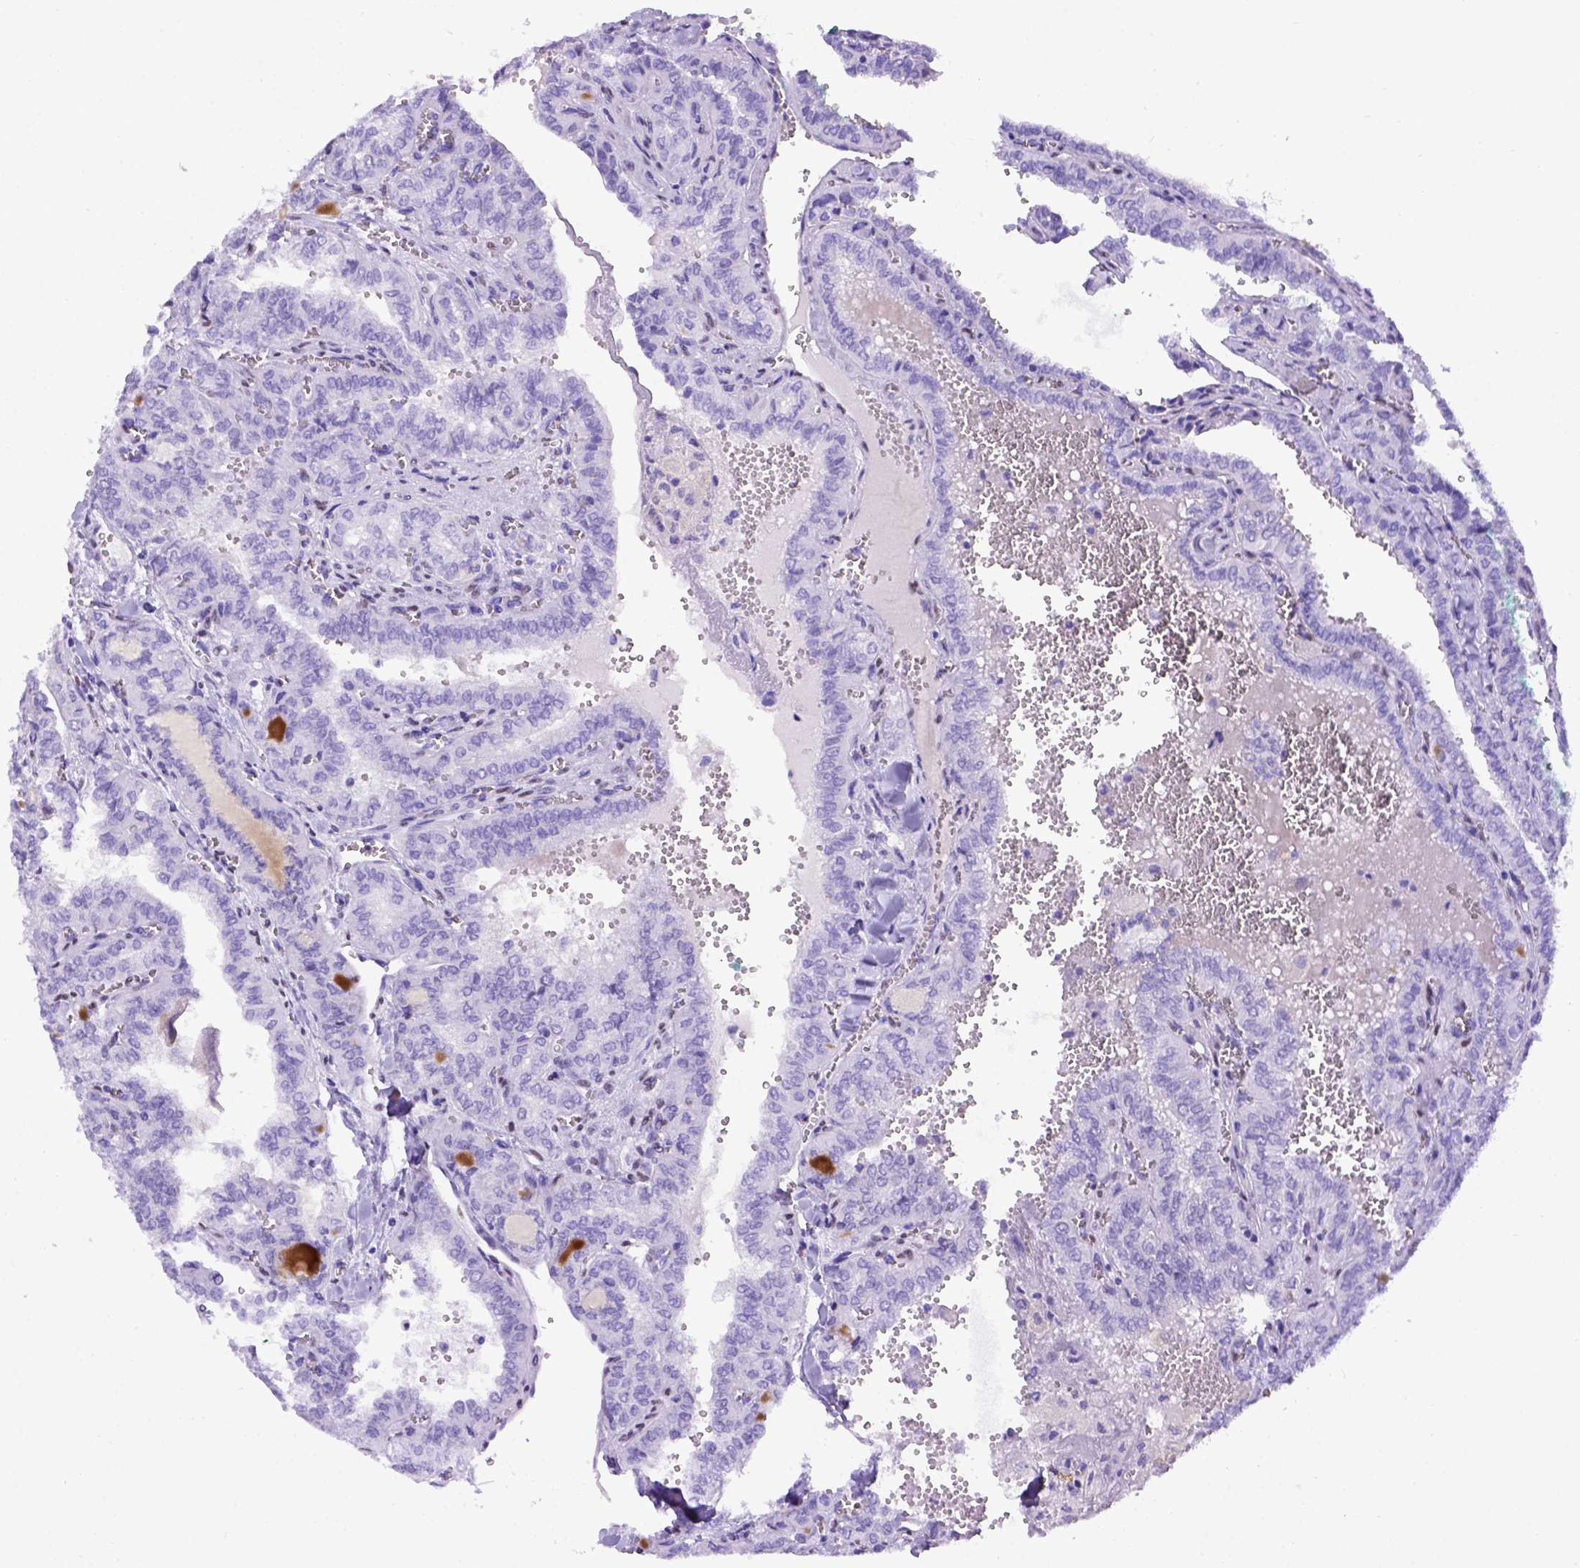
{"staining": {"intensity": "negative", "quantity": "none", "location": "none"}, "tissue": "thyroid cancer", "cell_type": "Tumor cells", "image_type": "cancer", "snomed": [{"axis": "morphology", "description": "Papillary adenocarcinoma, NOS"}, {"axis": "topography", "description": "Thyroid gland"}], "caption": "Histopathology image shows no significant protein positivity in tumor cells of thyroid cancer. Brightfield microscopy of immunohistochemistry (IHC) stained with DAB (3,3'-diaminobenzidine) (brown) and hematoxylin (blue), captured at high magnification.", "gene": "MEOX2", "patient": {"sex": "female", "age": 41}}